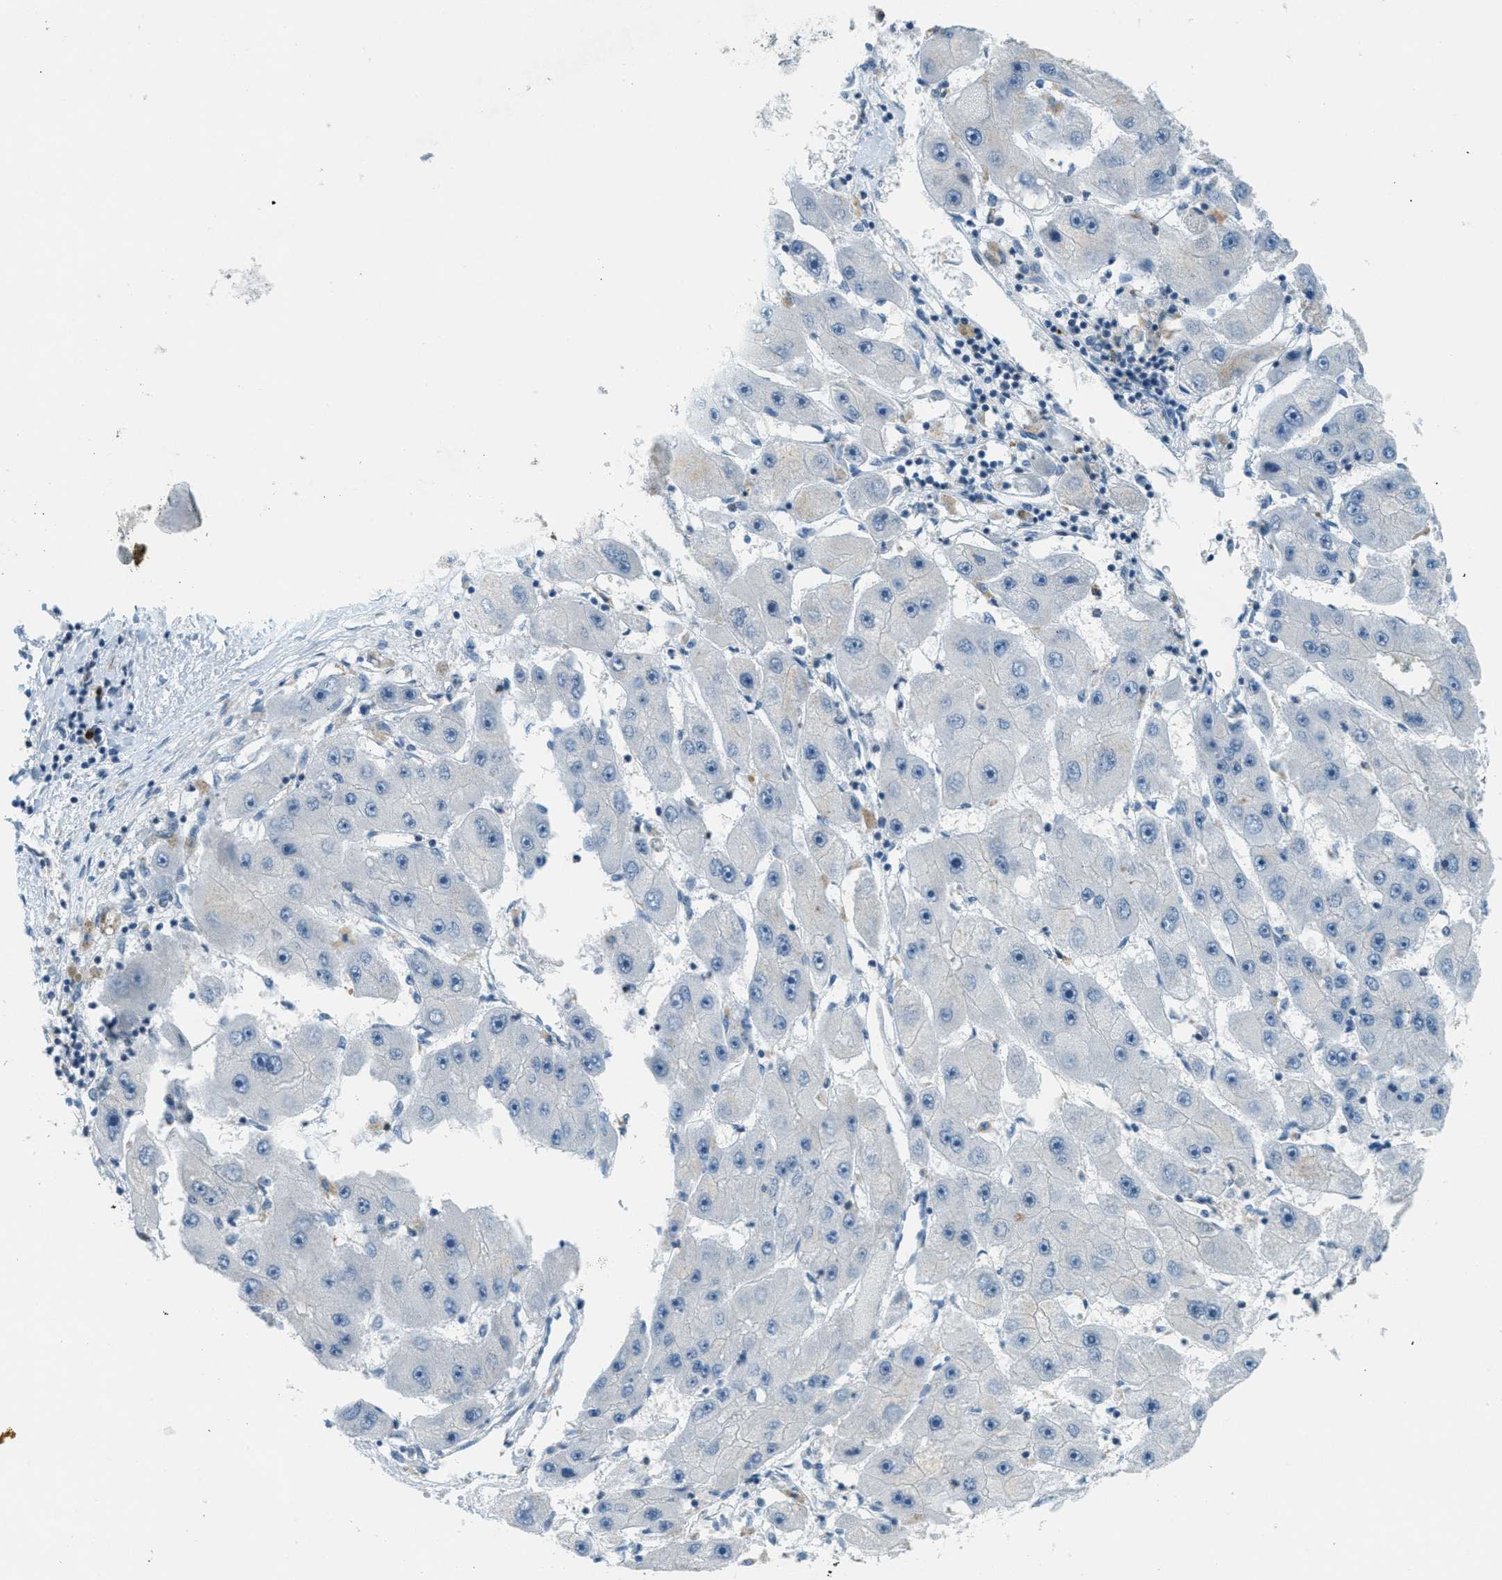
{"staining": {"intensity": "negative", "quantity": "none", "location": "none"}, "tissue": "liver cancer", "cell_type": "Tumor cells", "image_type": "cancer", "snomed": [{"axis": "morphology", "description": "Carcinoma, Hepatocellular, NOS"}, {"axis": "topography", "description": "Liver"}], "caption": "A high-resolution micrograph shows immunohistochemistry staining of liver cancer, which displays no significant expression in tumor cells.", "gene": "FYN", "patient": {"sex": "female", "age": 61}}